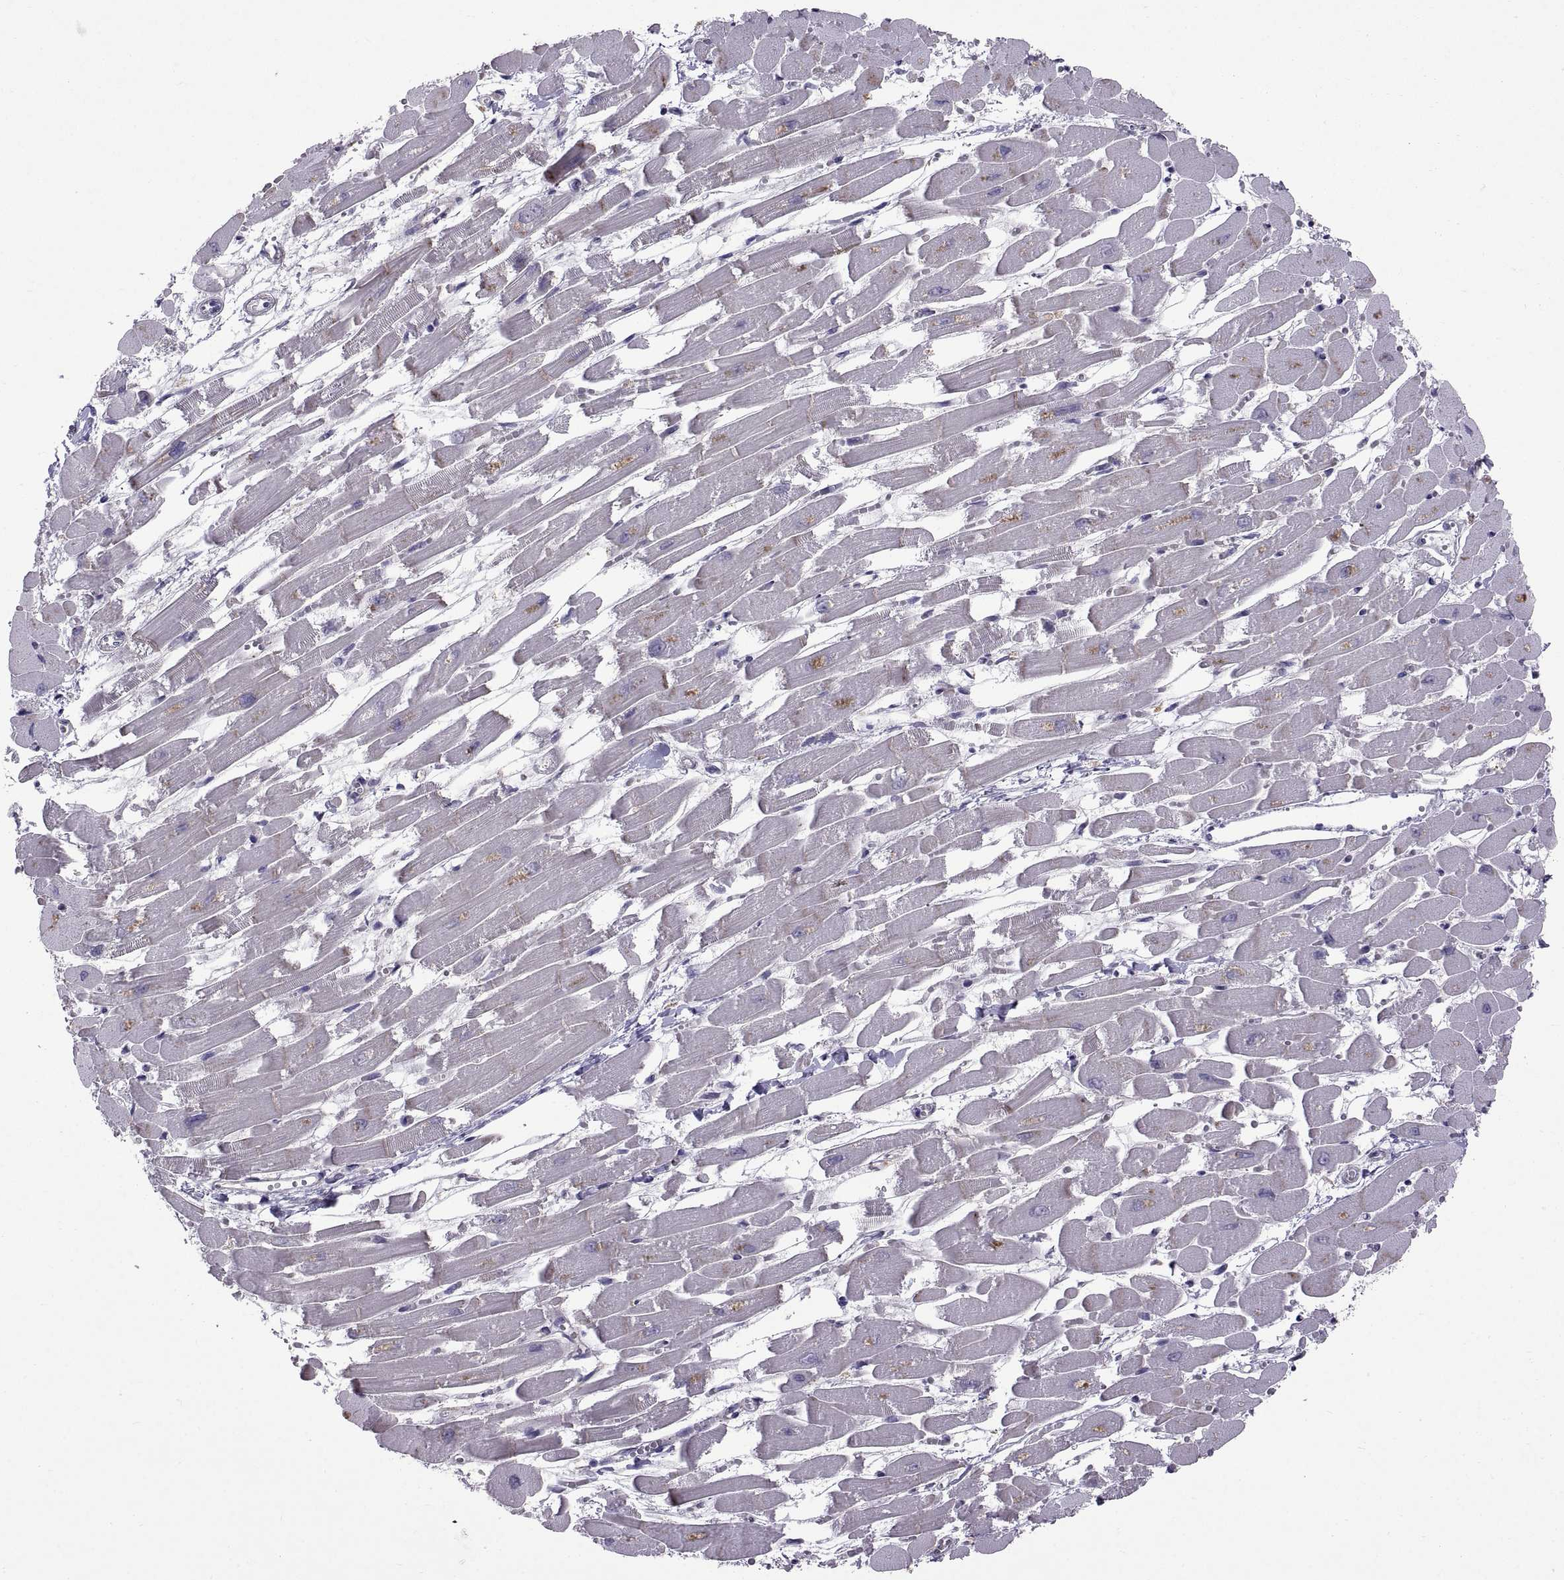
{"staining": {"intensity": "negative", "quantity": "none", "location": "none"}, "tissue": "heart muscle", "cell_type": "Cardiomyocytes", "image_type": "normal", "snomed": [{"axis": "morphology", "description": "Normal tissue, NOS"}, {"axis": "topography", "description": "Heart"}], "caption": "Cardiomyocytes show no significant protein positivity in unremarkable heart muscle.", "gene": "ARSL", "patient": {"sex": "female", "age": 52}}